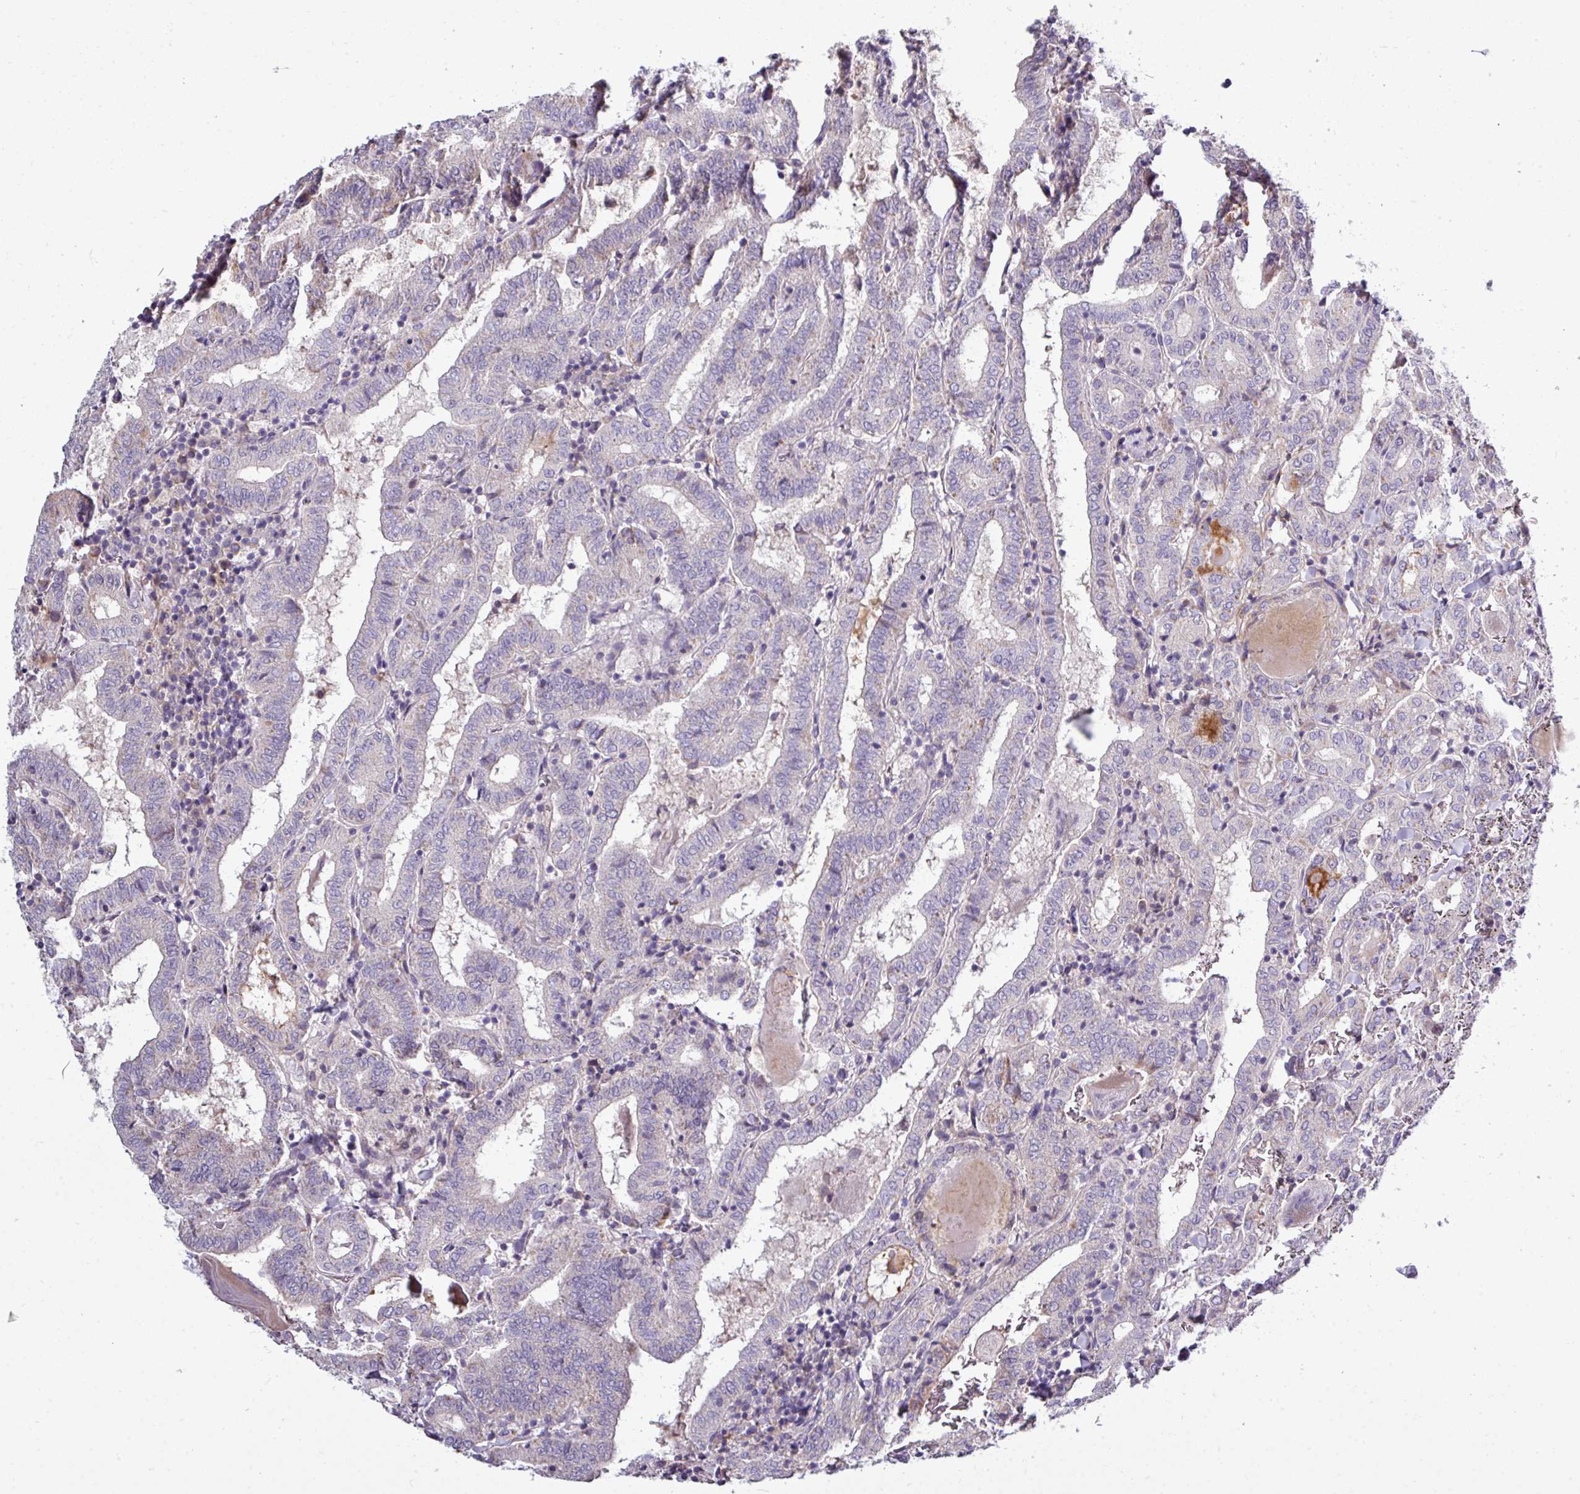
{"staining": {"intensity": "negative", "quantity": "none", "location": "none"}, "tissue": "thyroid cancer", "cell_type": "Tumor cells", "image_type": "cancer", "snomed": [{"axis": "morphology", "description": "Papillary adenocarcinoma, NOS"}, {"axis": "topography", "description": "Thyroid gland"}], "caption": "DAB immunohistochemical staining of thyroid cancer (papillary adenocarcinoma) shows no significant positivity in tumor cells. The staining is performed using DAB brown chromogen with nuclei counter-stained in using hematoxylin.", "gene": "AGAP5", "patient": {"sex": "female", "age": 72}}